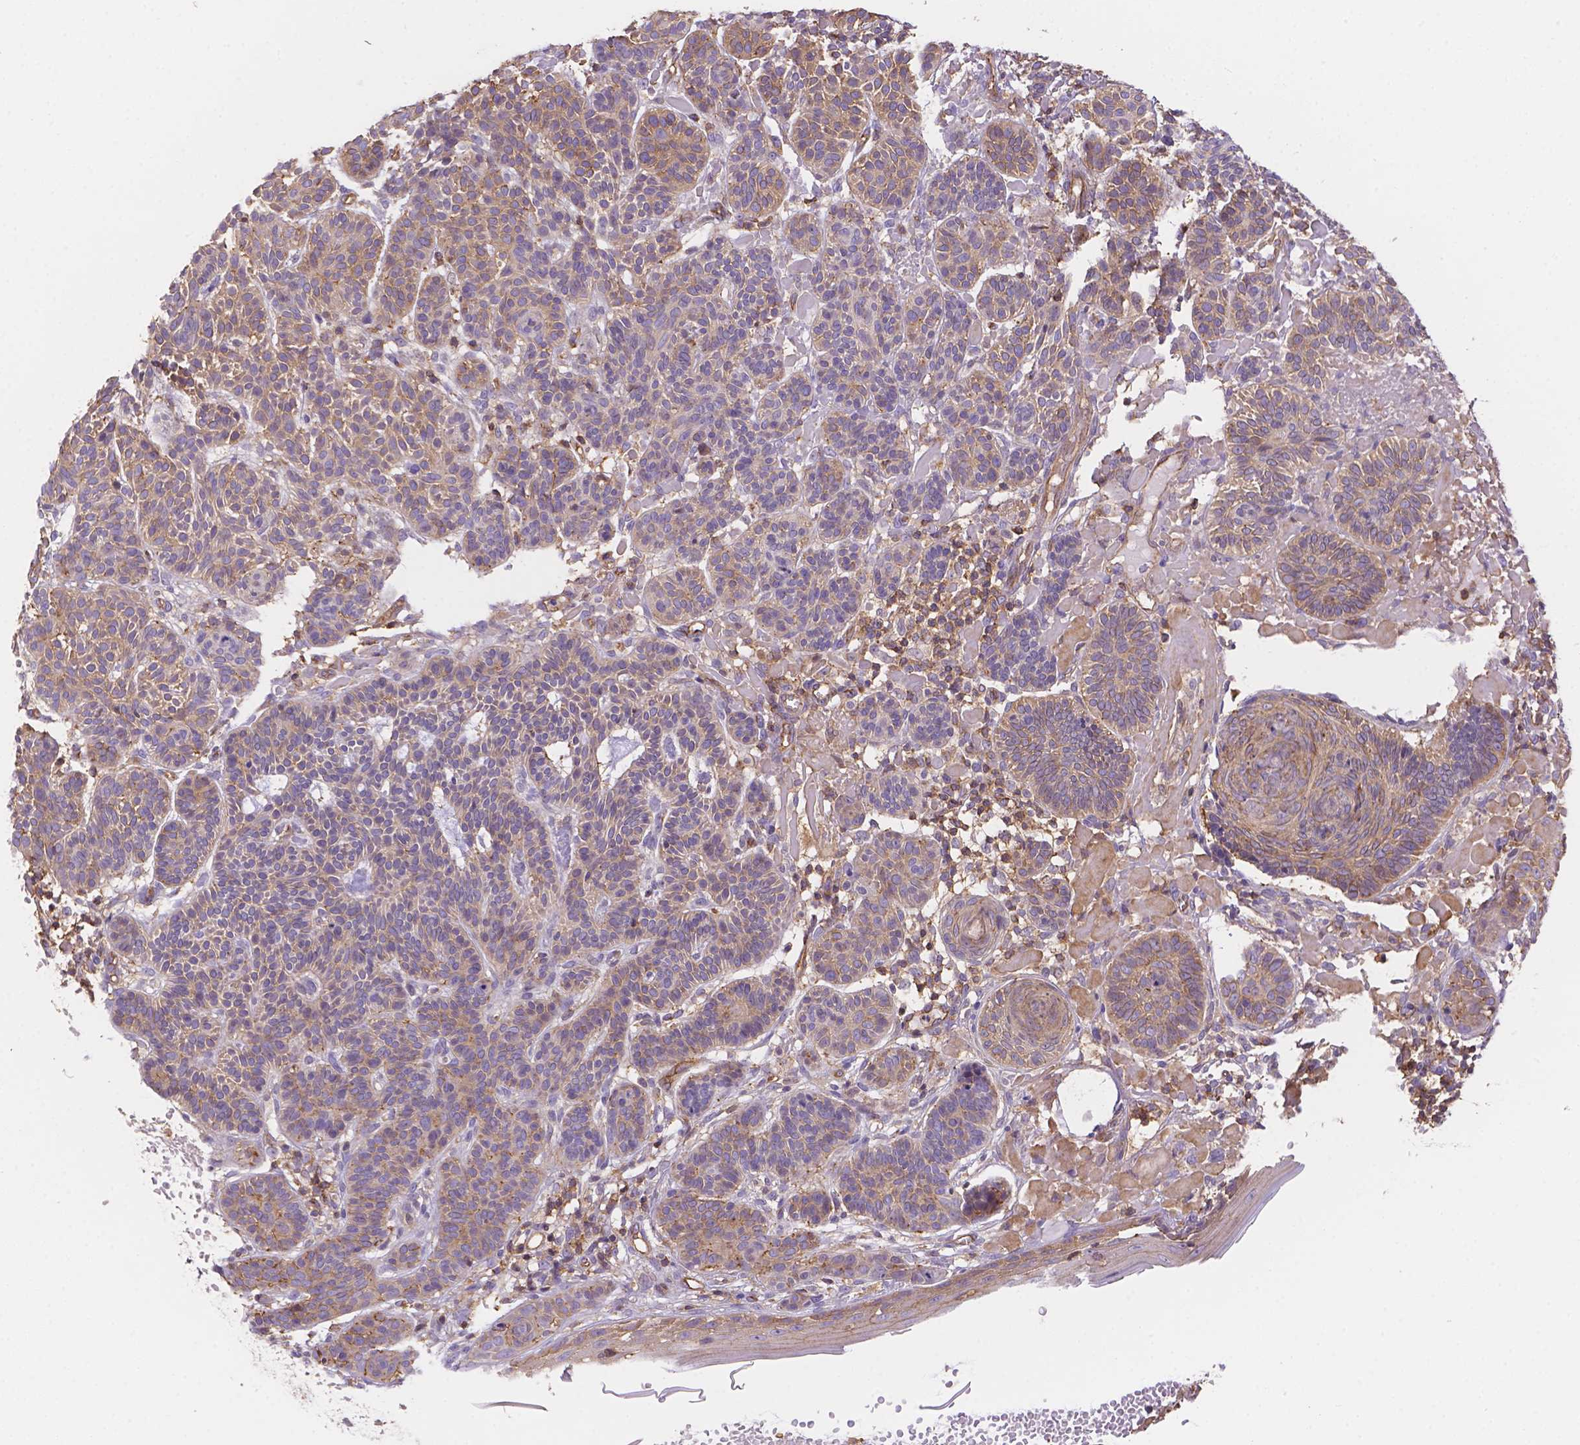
{"staining": {"intensity": "weak", "quantity": "<25%", "location": "cytoplasmic/membranous"}, "tissue": "skin cancer", "cell_type": "Tumor cells", "image_type": "cancer", "snomed": [{"axis": "morphology", "description": "Basal cell carcinoma"}, {"axis": "topography", "description": "Skin"}], "caption": "Tumor cells are negative for brown protein staining in basal cell carcinoma (skin).", "gene": "DMWD", "patient": {"sex": "male", "age": 85}}